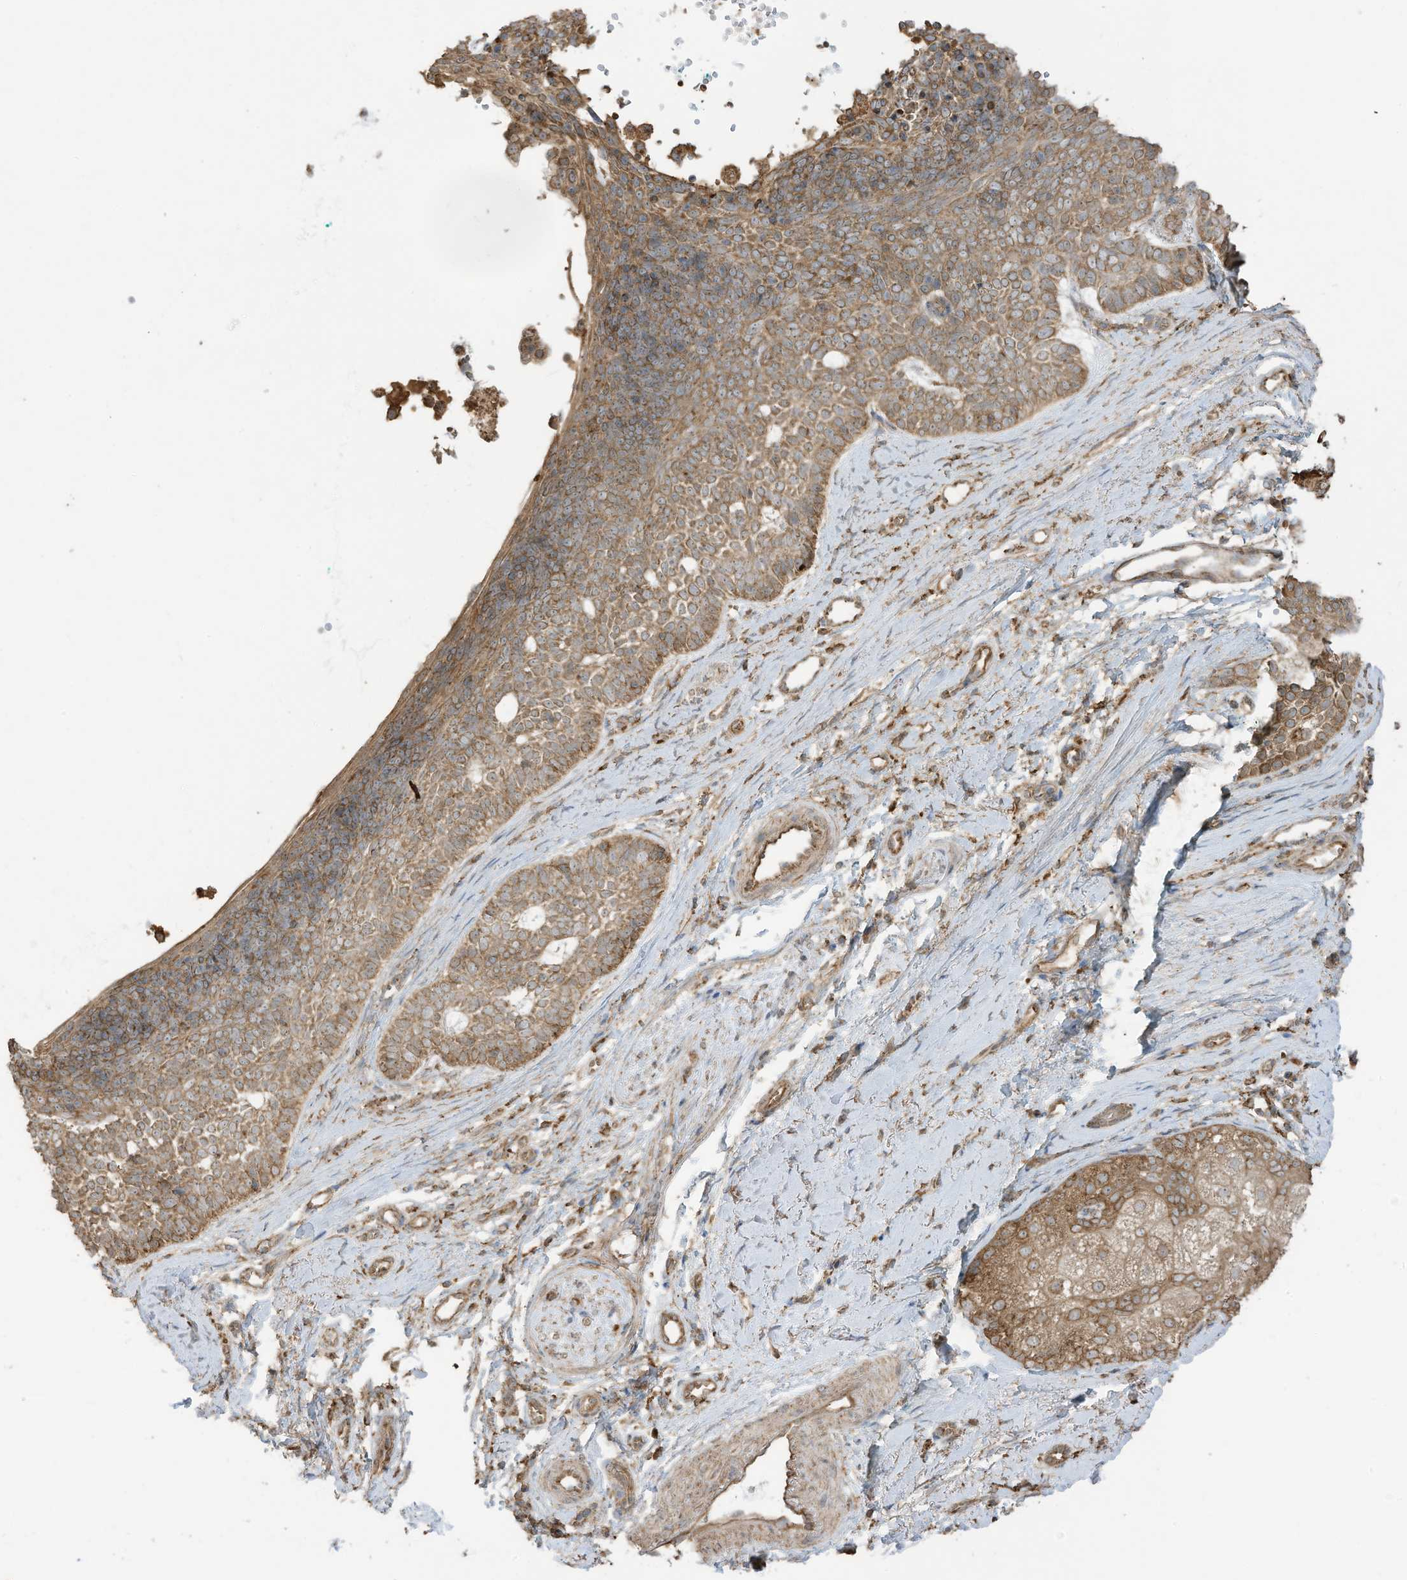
{"staining": {"intensity": "moderate", "quantity": ">75%", "location": "cytoplasmic/membranous"}, "tissue": "skin cancer", "cell_type": "Tumor cells", "image_type": "cancer", "snomed": [{"axis": "morphology", "description": "Basal cell carcinoma"}, {"axis": "topography", "description": "Skin"}], "caption": "Skin cancer stained with a brown dye reveals moderate cytoplasmic/membranous positive expression in approximately >75% of tumor cells.", "gene": "CGAS", "patient": {"sex": "female", "age": 81}}